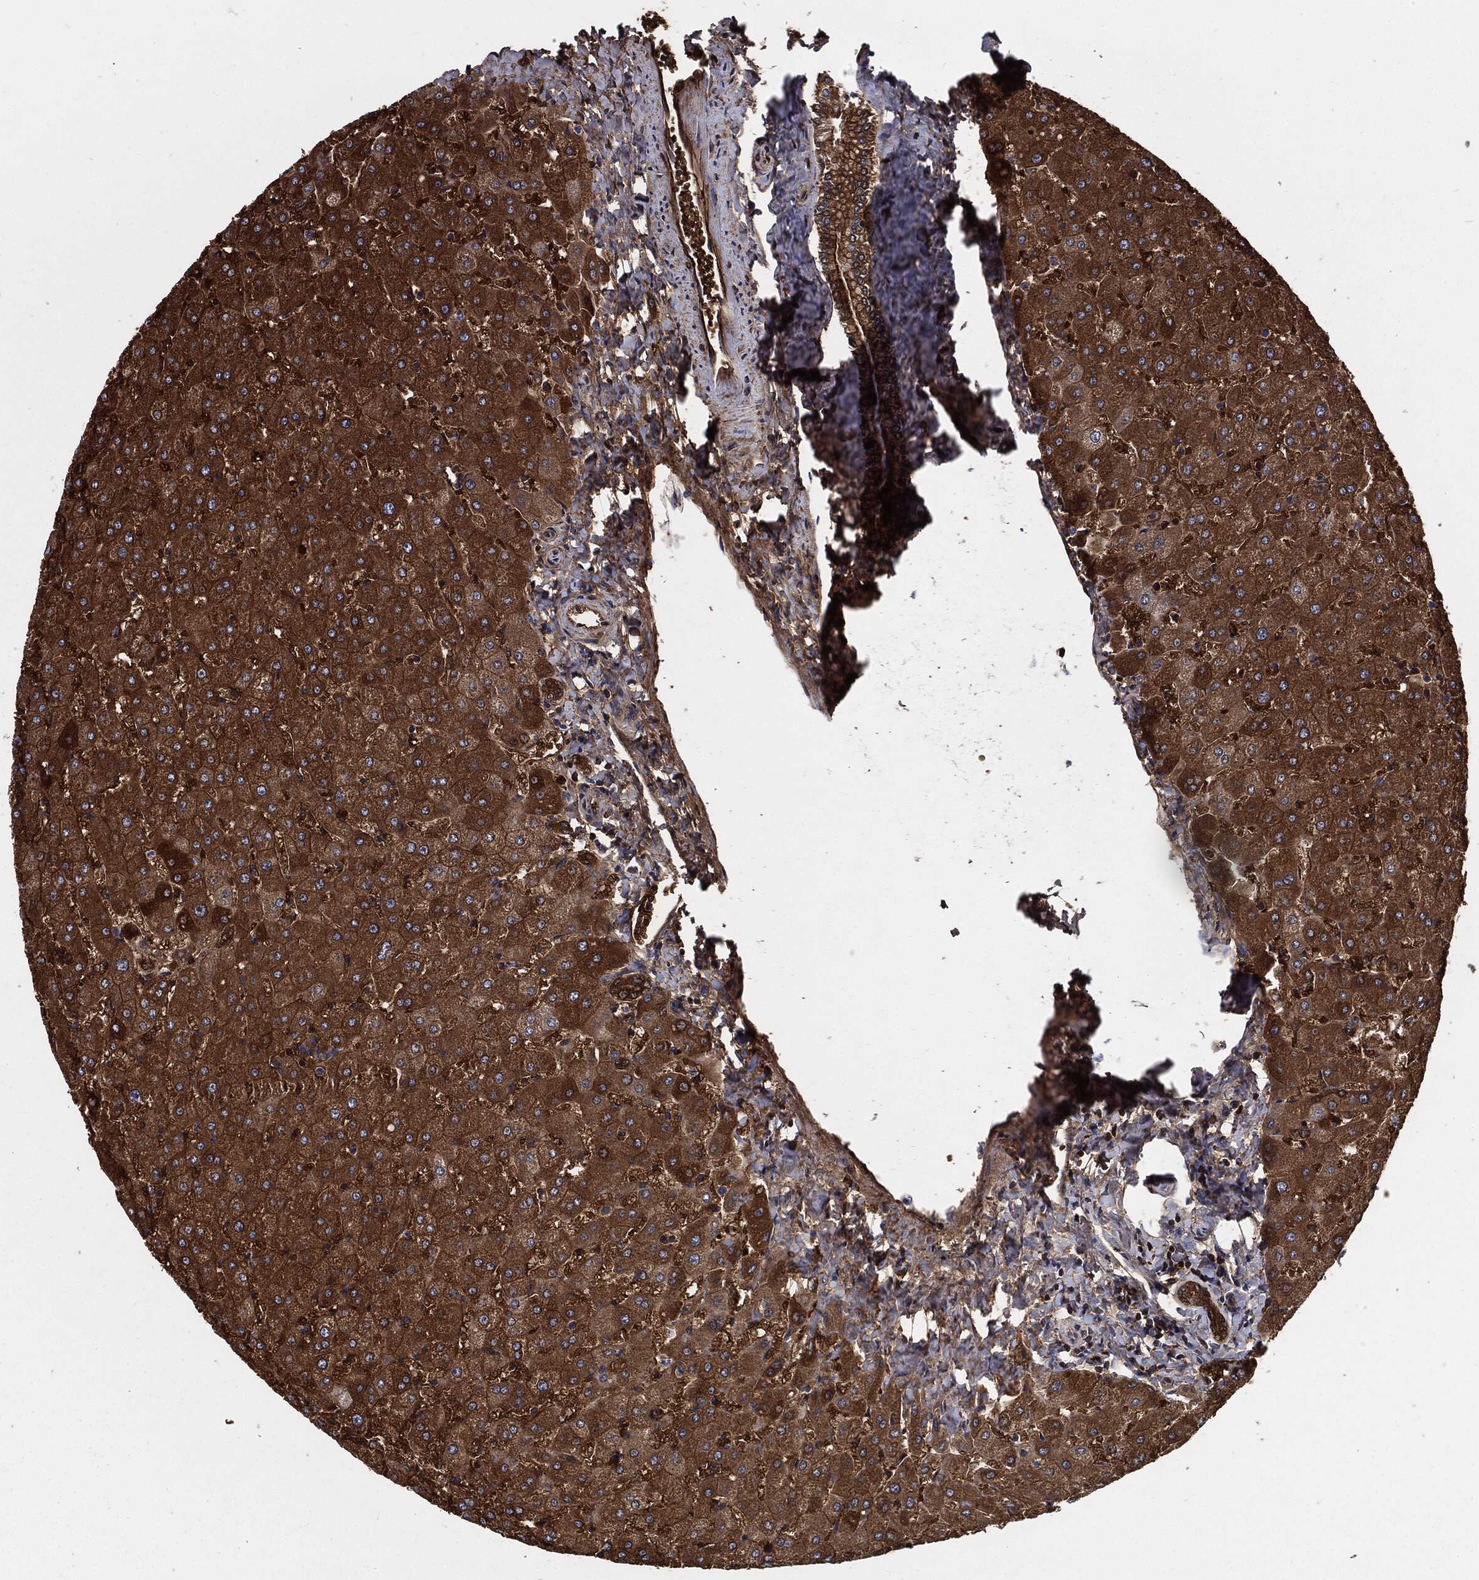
{"staining": {"intensity": "strong", "quantity": ">75%", "location": "cytoplasmic/membranous"}, "tissue": "liver", "cell_type": "Cholangiocytes", "image_type": "normal", "snomed": [{"axis": "morphology", "description": "Normal tissue, NOS"}, {"axis": "topography", "description": "Liver"}], "caption": "A high amount of strong cytoplasmic/membranous positivity is appreciated in approximately >75% of cholangiocytes in unremarkable liver.", "gene": "PRDX2", "patient": {"sex": "female", "age": 50}}